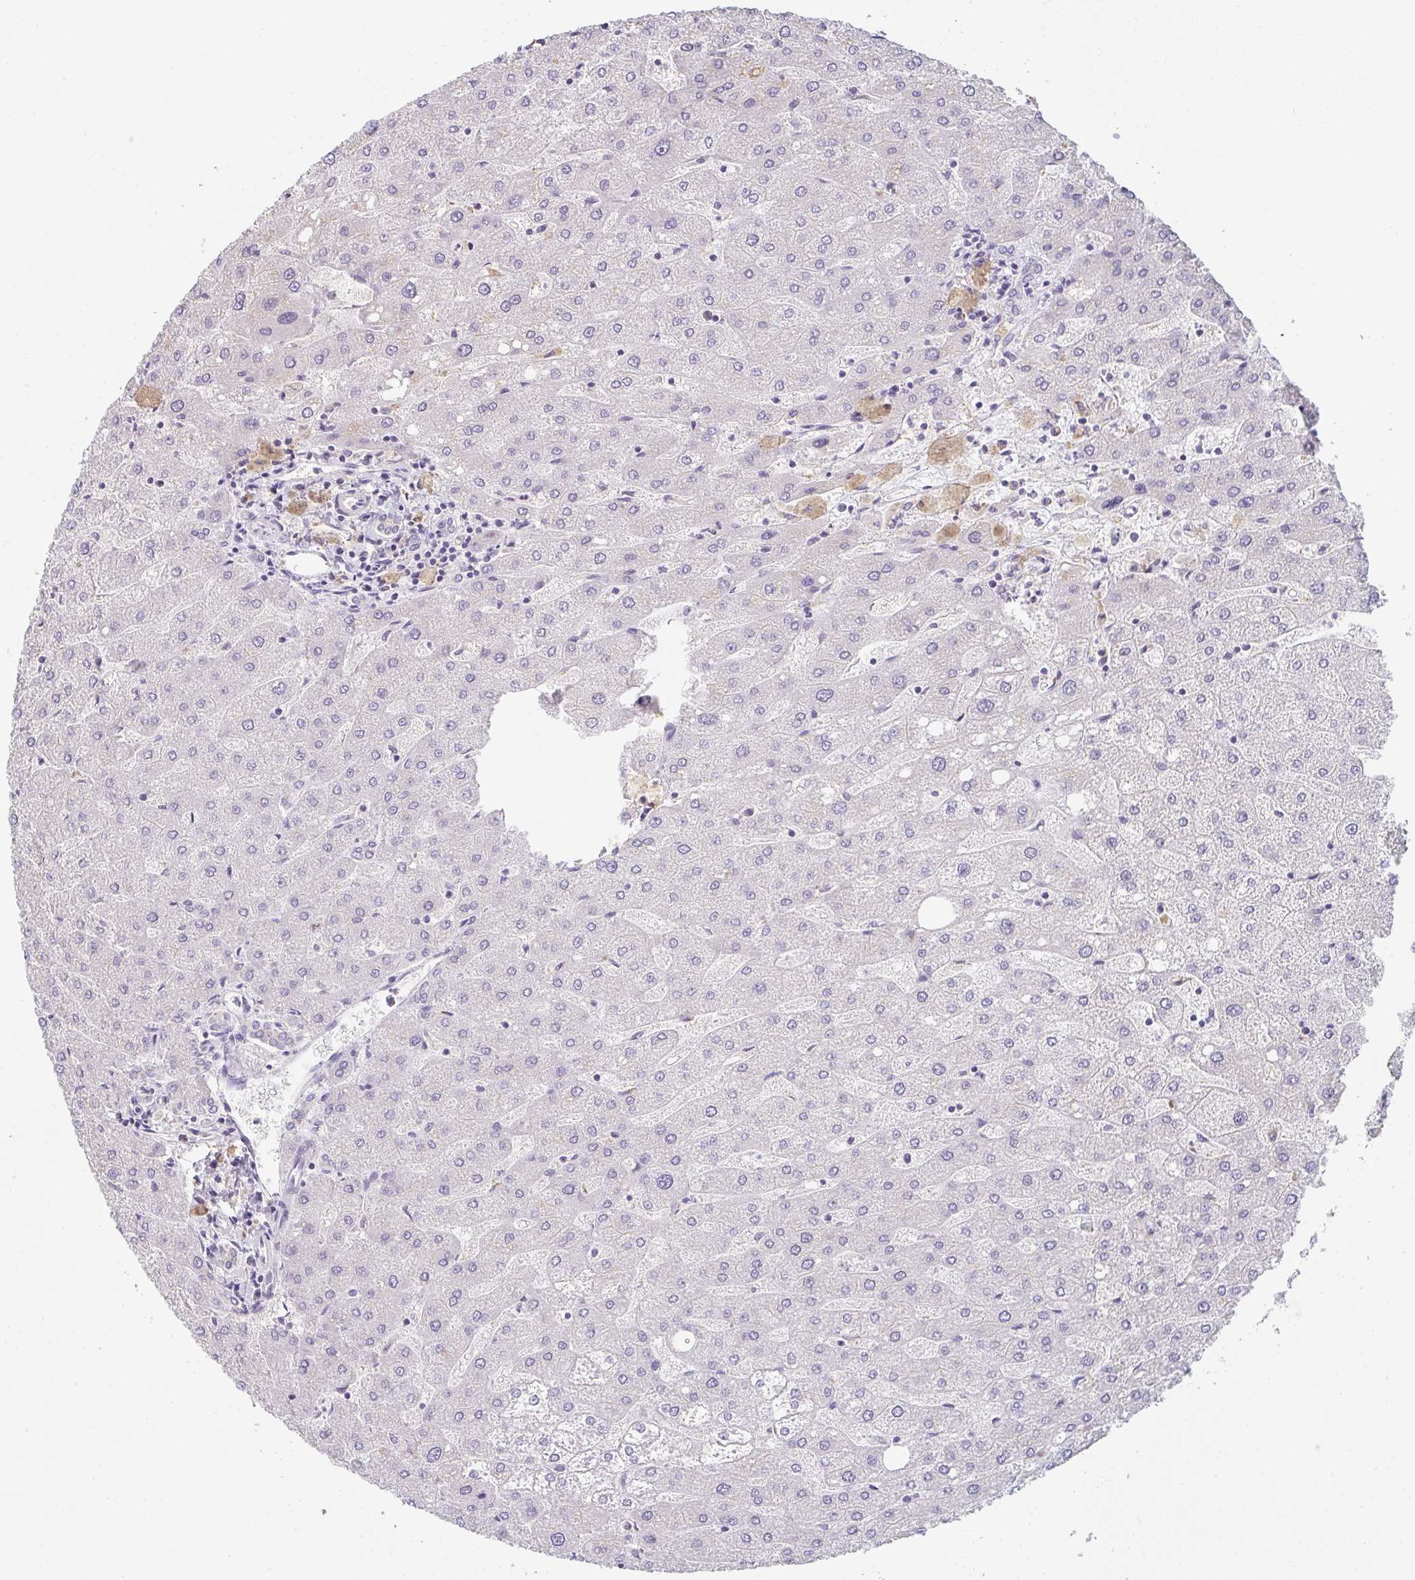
{"staining": {"intensity": "negative", "quantity": "none", "location": "none"}, "tissue": "liver", "cell_type": "Cholangiocytes", "image_type": "normal", "snomed": [{"axis": "morphology", "description": "Normal tissue, NOS"}, {"axis": "topography", "description": "Liver"}], "caption": "IHC histopathology image of unremarkable human liver stained for a protein (brown), which shows no positivity in cholangiocytes.", "gene": "C1QTNF8", "patient": {"sex": "male", "age": 67}}